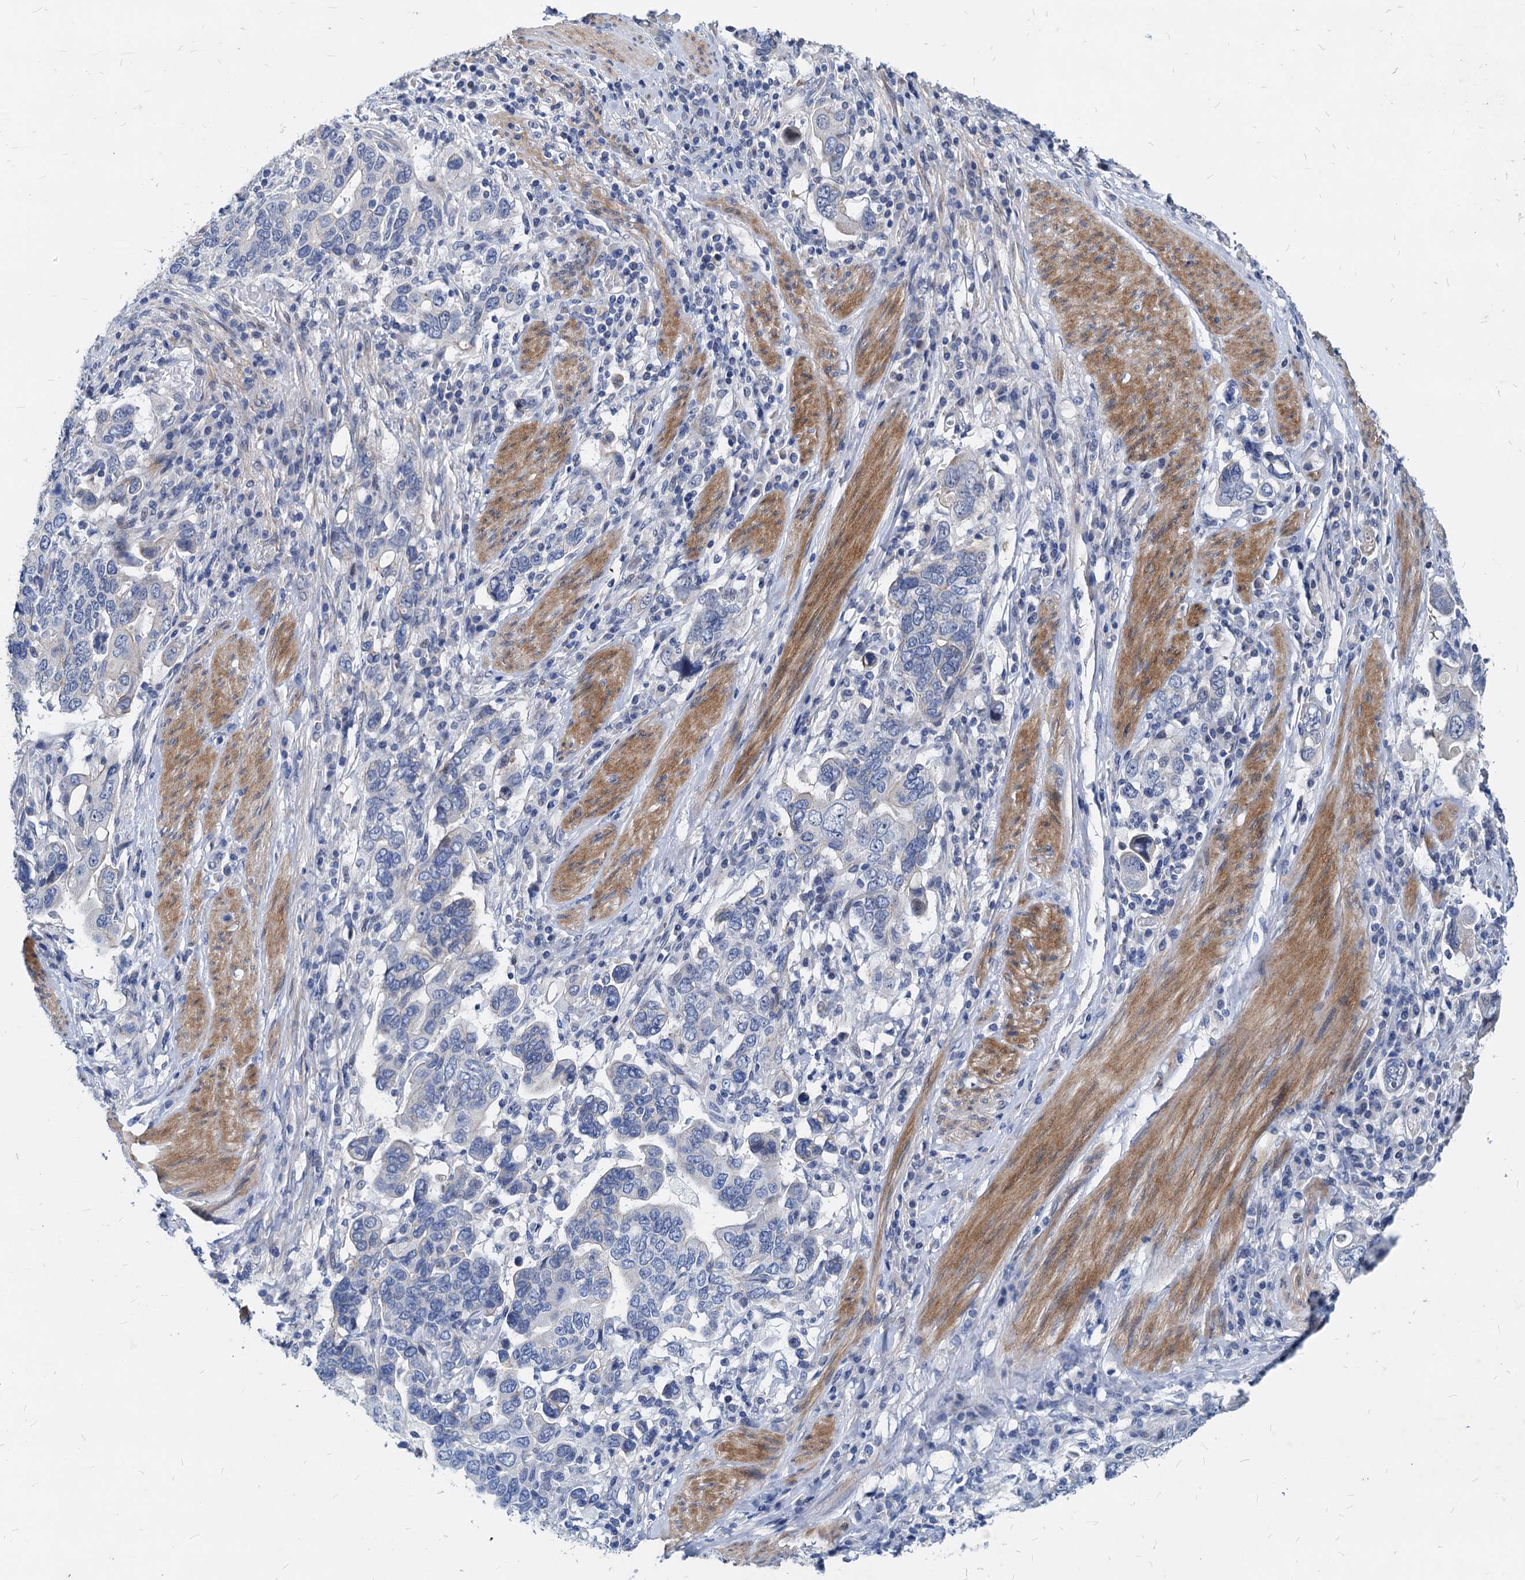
{"staining": {"intensity": "negative", "quantity": "none", "location": "none"}, "tissue": "stomach cancer", "cell_type": "Tumor cells", "image_type": "cancer", "snomed": [{"axis": "morphology", "description": "Adenocarcinoma, NOS"}, {"axis": "topography", "description": "Stomach, upper"}], "caption": "Human stomach cancer (adenocarcinoma) stained for a protein using IHC shows no positivity in tumor cells.", "gene": "HSF2", "patient": {"sex": "male", "age": 62}}